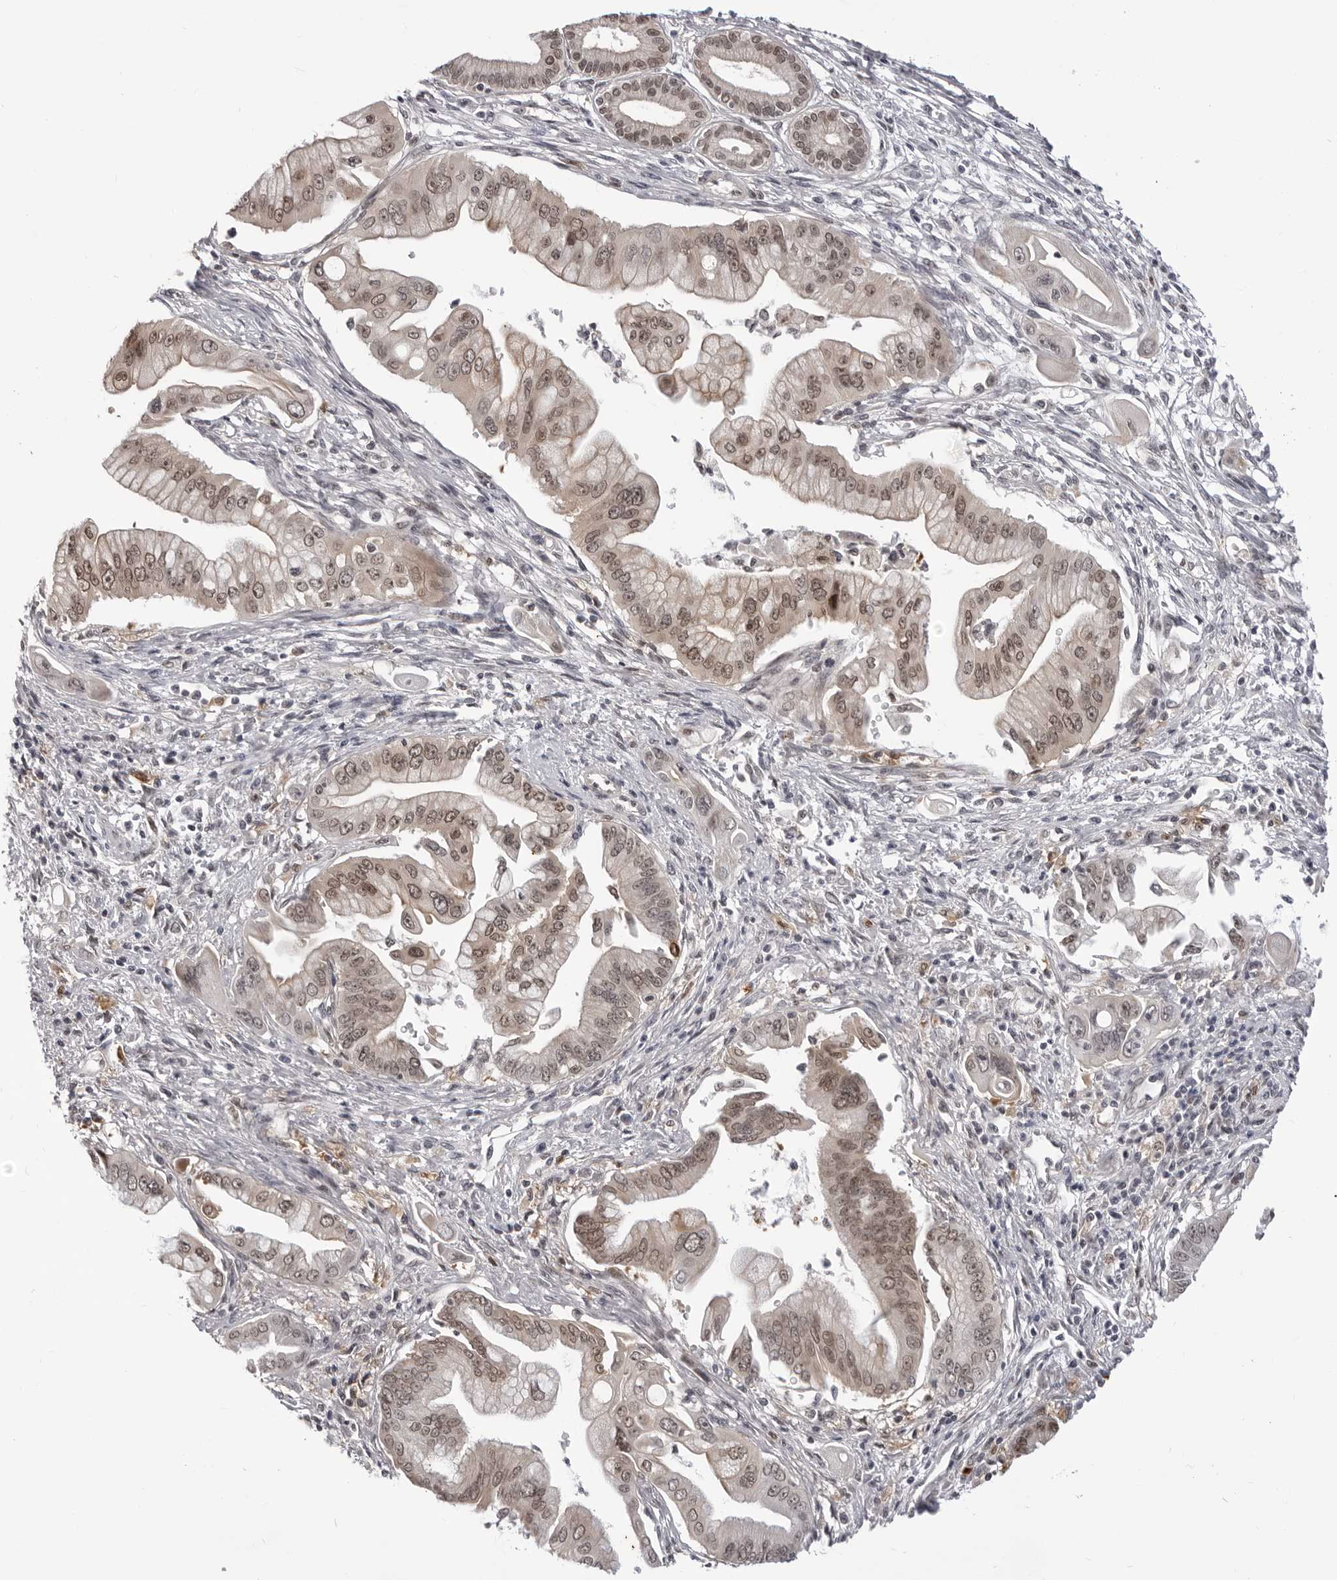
{"staining": {"intensity": "moderate", "quantity": ">75%", "location": "nuclear"}, "tissue": "pancreatic cancer", "cell_type": "Tumor cells", "image_type": "cancer", "snomed": [{"axis": "morphology", "description": "Adenocarcinoma, NOS"}, {"axis": "topography", "description": "Pancreas"}], "caption": "The photomicrograph displays immunohistochemical staining of adenocarcinoma (pancreatic). There is moderate nuclear expression is present in approximately >75% of tumor cells.", "gene": "SRGAP2", "patient": {"sex": "male", "age": 59}}